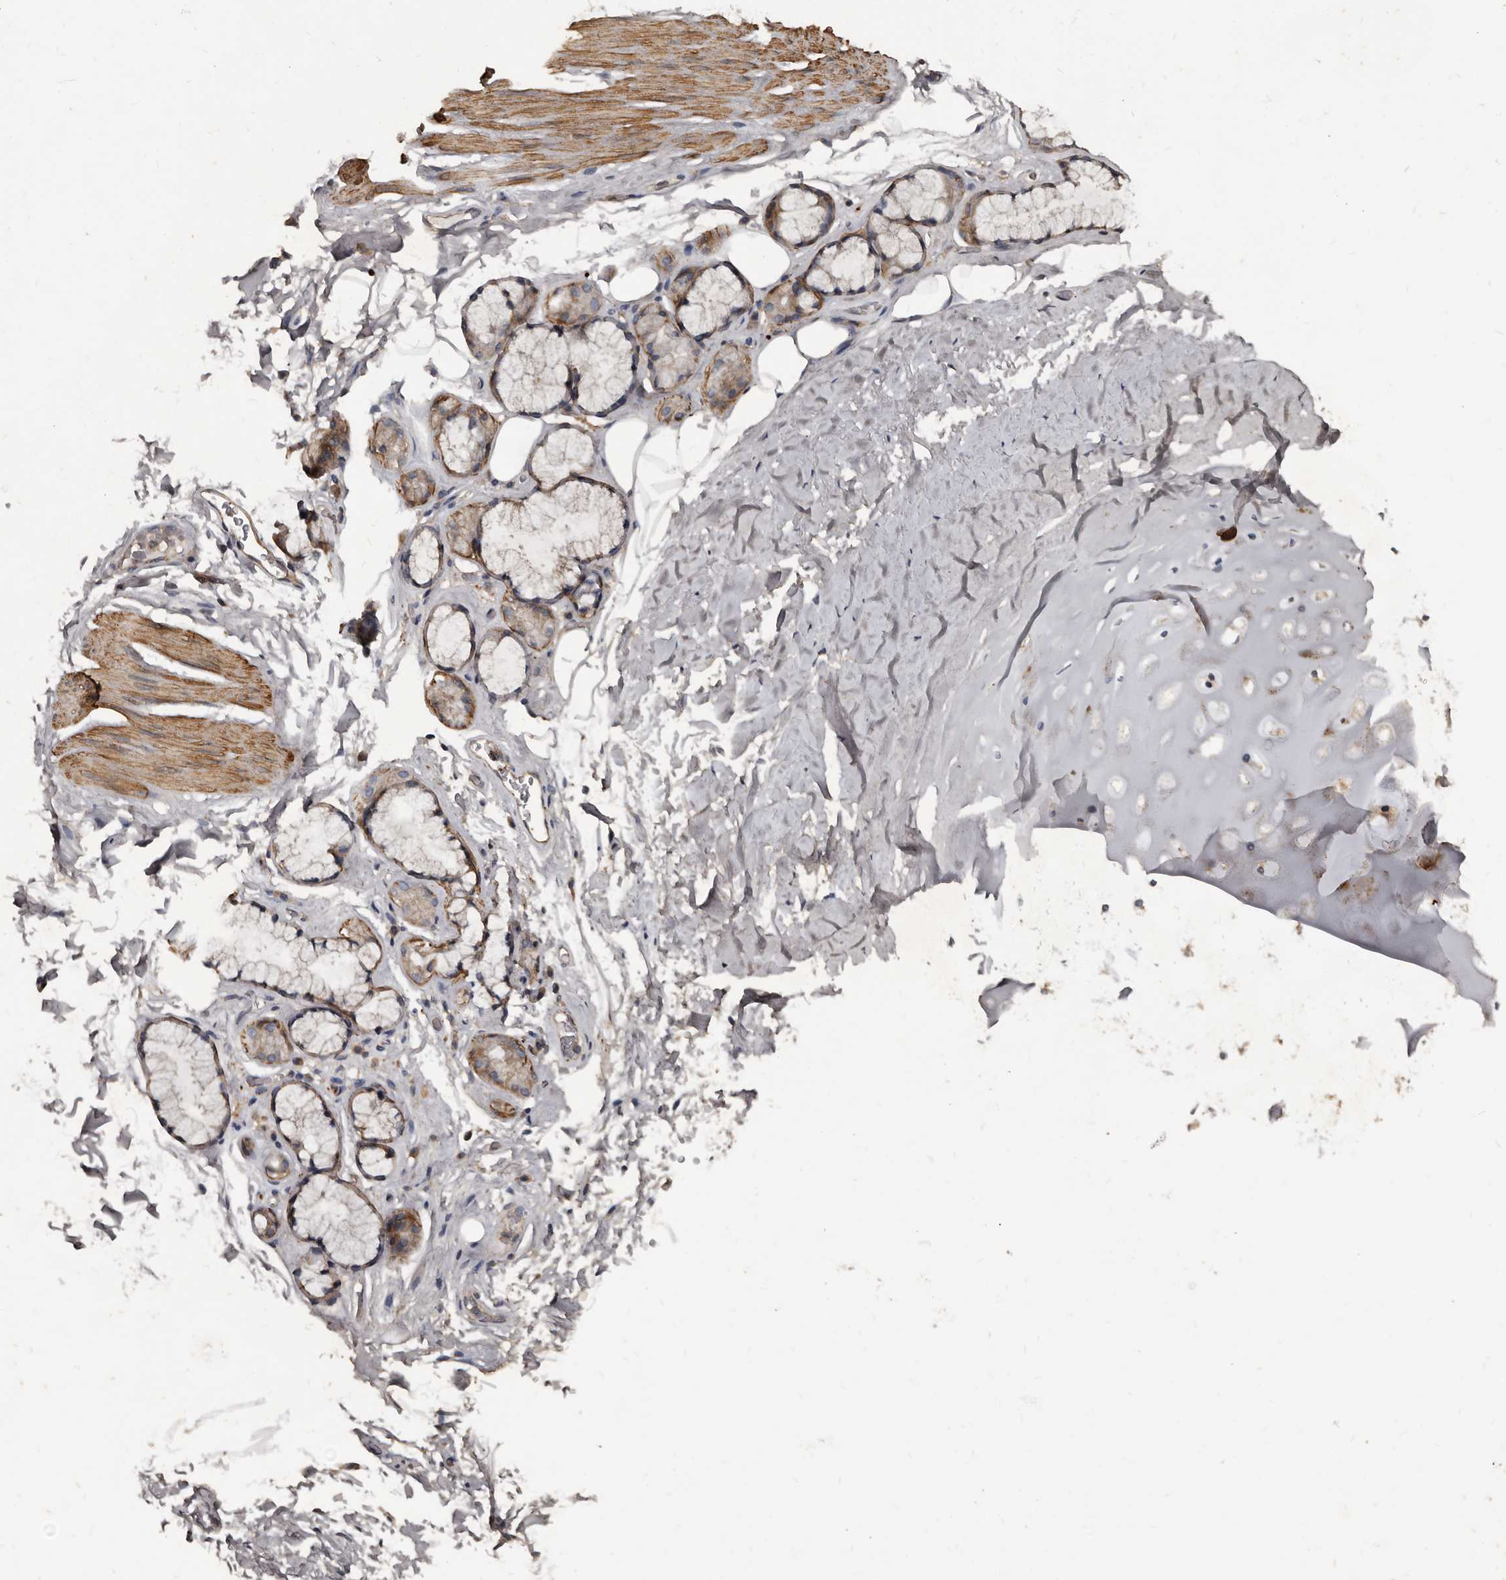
{"staining": {"intensity": "weak", "quantity": ">75%", "location": "cytoplasmic/membranous"}, "tissue": "adipose tissue", "cell_type": "Adipocytes", "image_type": "normal", "snomed": [{"axis": "morphology", "description": "Normal tissue, NOS"}, {"axis": "topography", "description": "Cartilage tissue"}], "caption": "Immunohistochemical staining of normal human adipose tissue demonstrates weak cytoplasmic/membranous protein staining in approximately >75% of adipocytes.", "gene": "GREB1", "patient": {"sex": "female", "age": 63}}